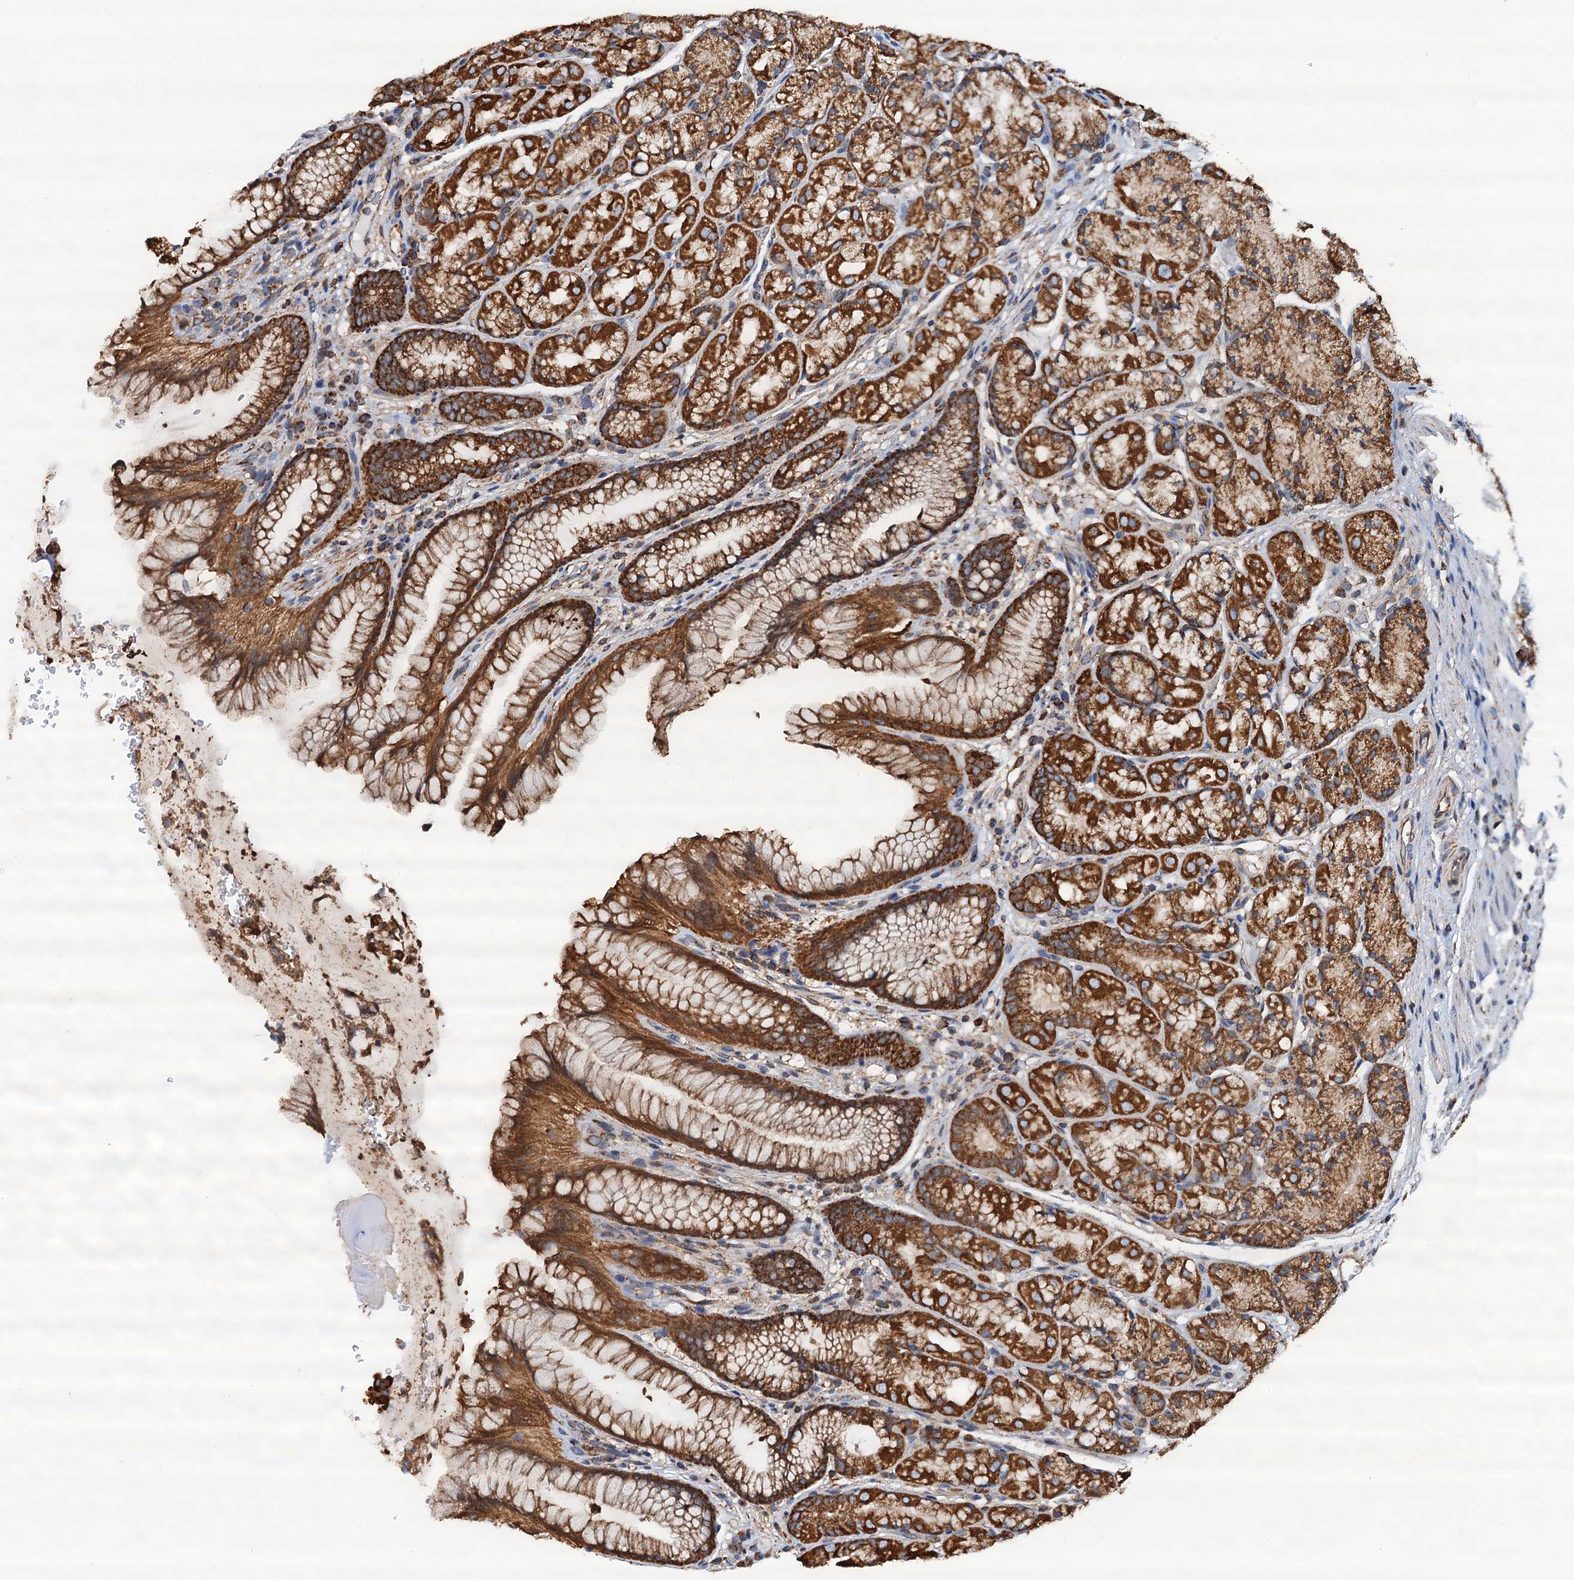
{"staining": {"intensity": "strong", "quantity": ">75%", "location": "cytoplasmic/membranous"}, "tissue": "stomach", "cell_type": "Glandular cells", "image_type": "normal", "snomed": [{"axis": "morphology", "description": "Normal tissue, NOS"}, {"axis": "topography", "description": "Stomach"}], "caption": "There is high levels of strong cytoplasmic/membranous staining in glandular cells of normal stomach, as demonstrated by immunohistochemical staining (brown color).", "gene": "AAGAB", "patient": {"sex": "male", "age": 63}}